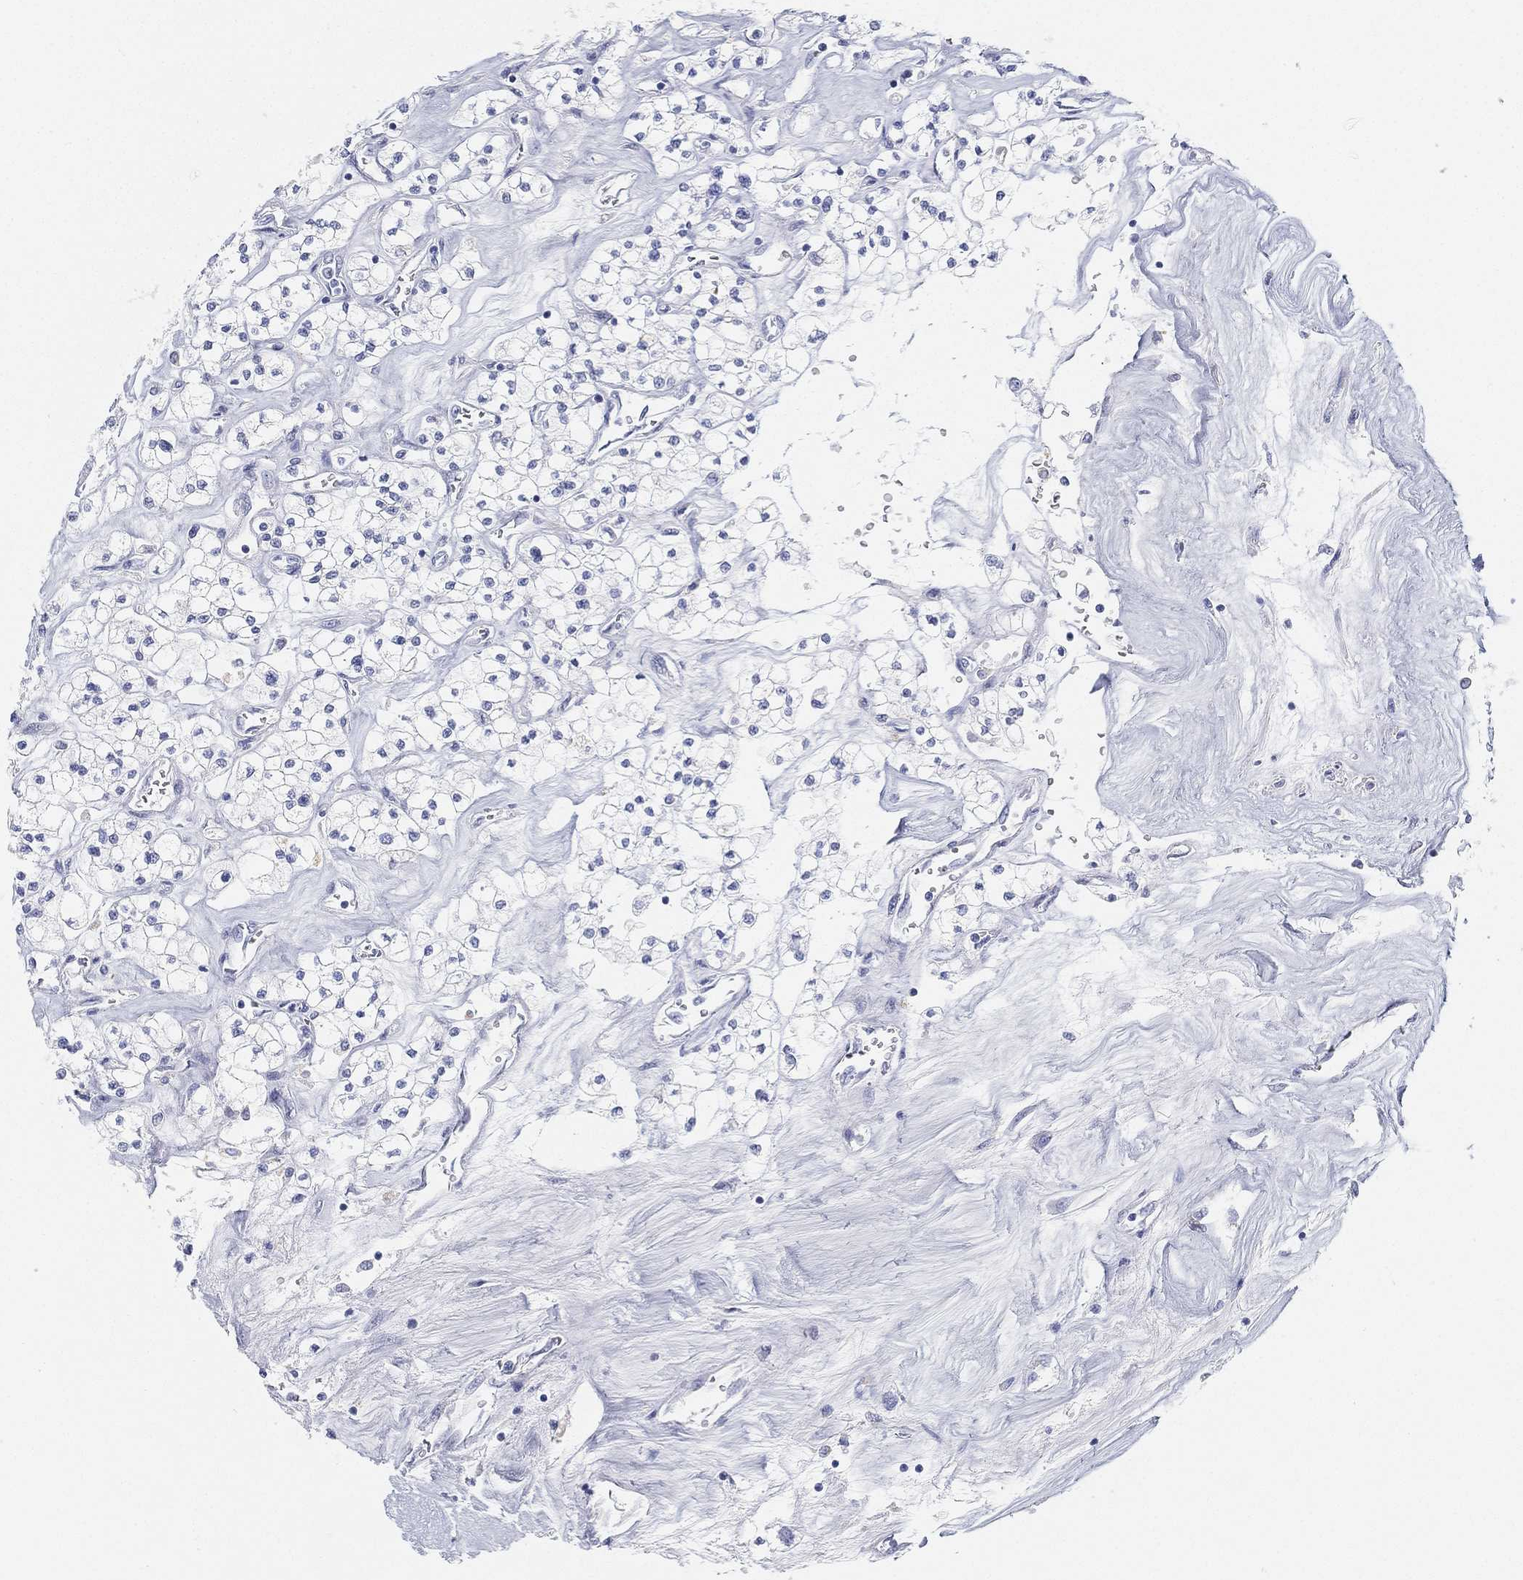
{"staining": {"intensity": "negative", "quantity": "none", "location": "none"}, "tissue": "renal cancer", "cell_type": "Tumor cells", "image_type": "cancer", "snomed": [{"axis": "morphology", "description": "Adenocarcinoma, NOS"}, {"axis": "topography", "description": "Kidney"}], "caption": "Renal cancer stained for a protein using immunohistochemistry (IHC) exhibits no positivity tumor cells.", "gene": "GPR61", "patient": {"sex": "male", "age": 80}}